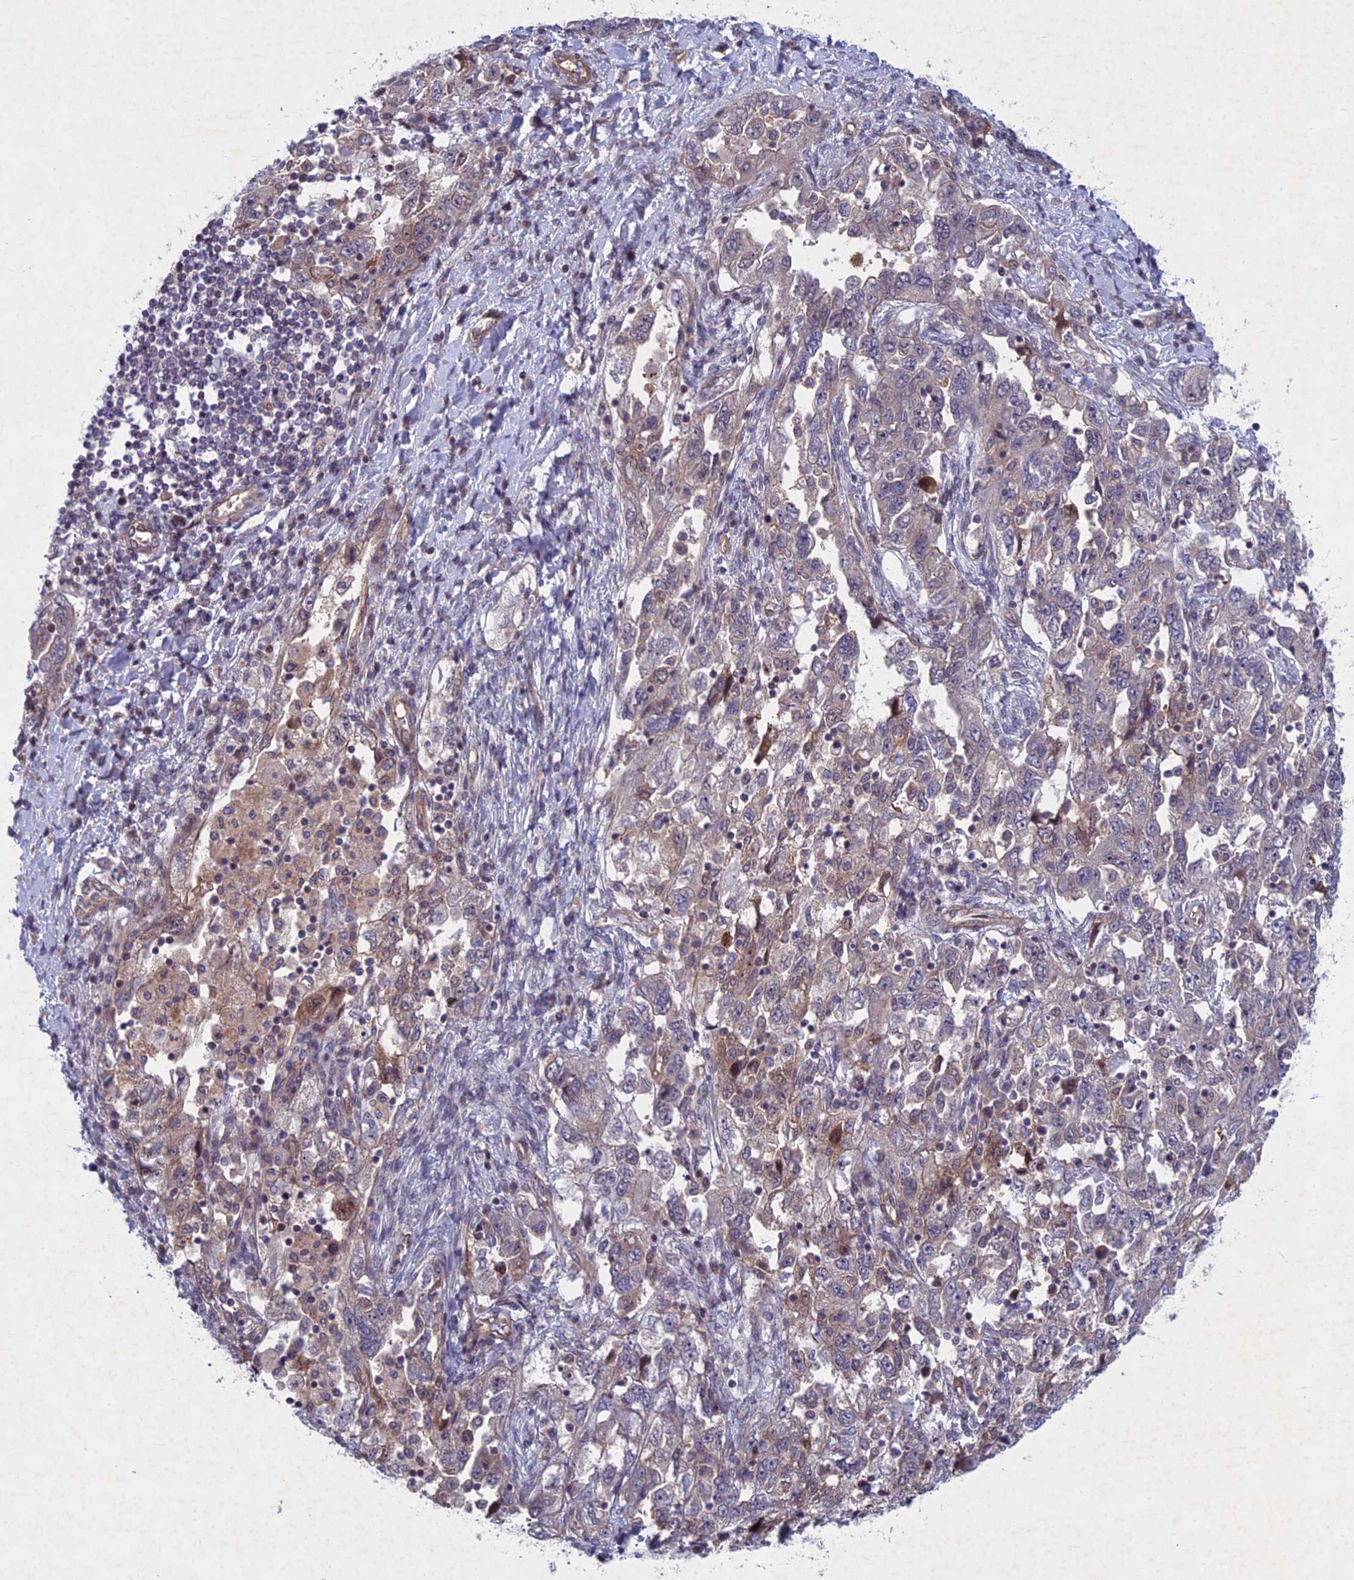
{"staining": {"intensity": "weak", "quantity": "<25%", "location": "cytoplasmic/membranous,nuclear"}, "tissue": "ovarian cancer", "cell_type": "Tumor cells", "image_type": "cancer", "snomed": [{"axis": "morphology", "description": "Carcinoma, NOS"}, {"axis": "morphology", "description": "Cystadenocarcinoma, serous, NOS"}, {"axis": "topography", "description": "Ovary"}], "caption": "Immunohistochemical staining of serous cystadenocarcinoma (ovarian) demonstrates no significant expression in tumor cells.", "gene": "PTHLH", "patient": {"sex": "female", "age": 69}}